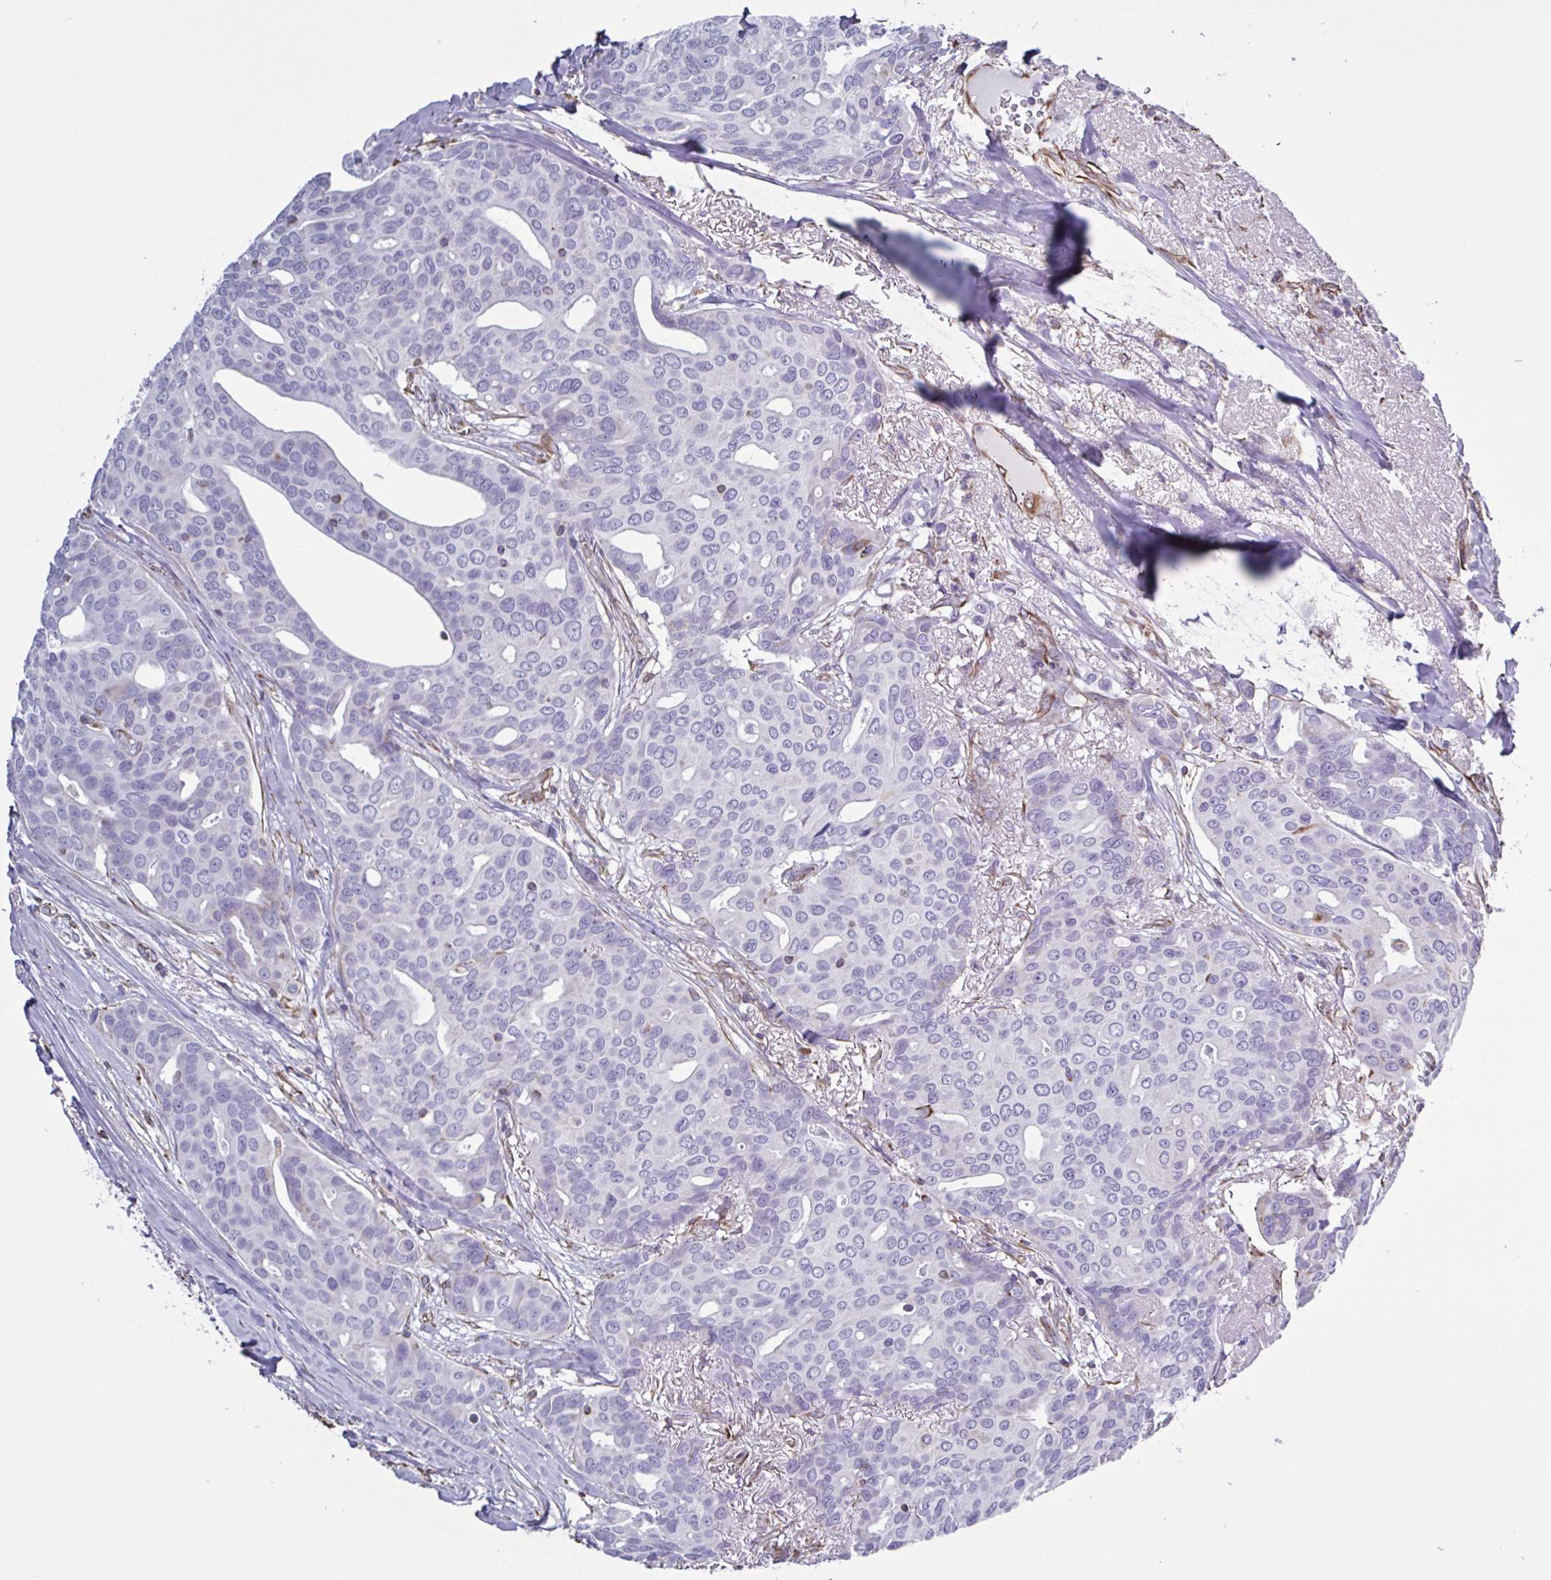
{"staining": {"intensity": "negative", "quantity": "none", "location": "none"}, "tissue": "breast cancer", "cell_type": "Tumor cells", "image_type": "cancer", "snomed": [{"axis": "morphology", "description": "Duct carcinoma"}, {"axis": "topography", "description": "Breast"}], "caption": "This image is of breast infiltrating ductal carcinoma stained with immunohistochemistry (IHC) to label a protein in brown with the nuclei are counter-stained blue. There is no positivity in tumor cells. (DAB immunohistochemistry visualized using brightfield microscopy, high magnification).", "gene": "TMEM86B", "patient": {"sex": "female", "age": 54}}